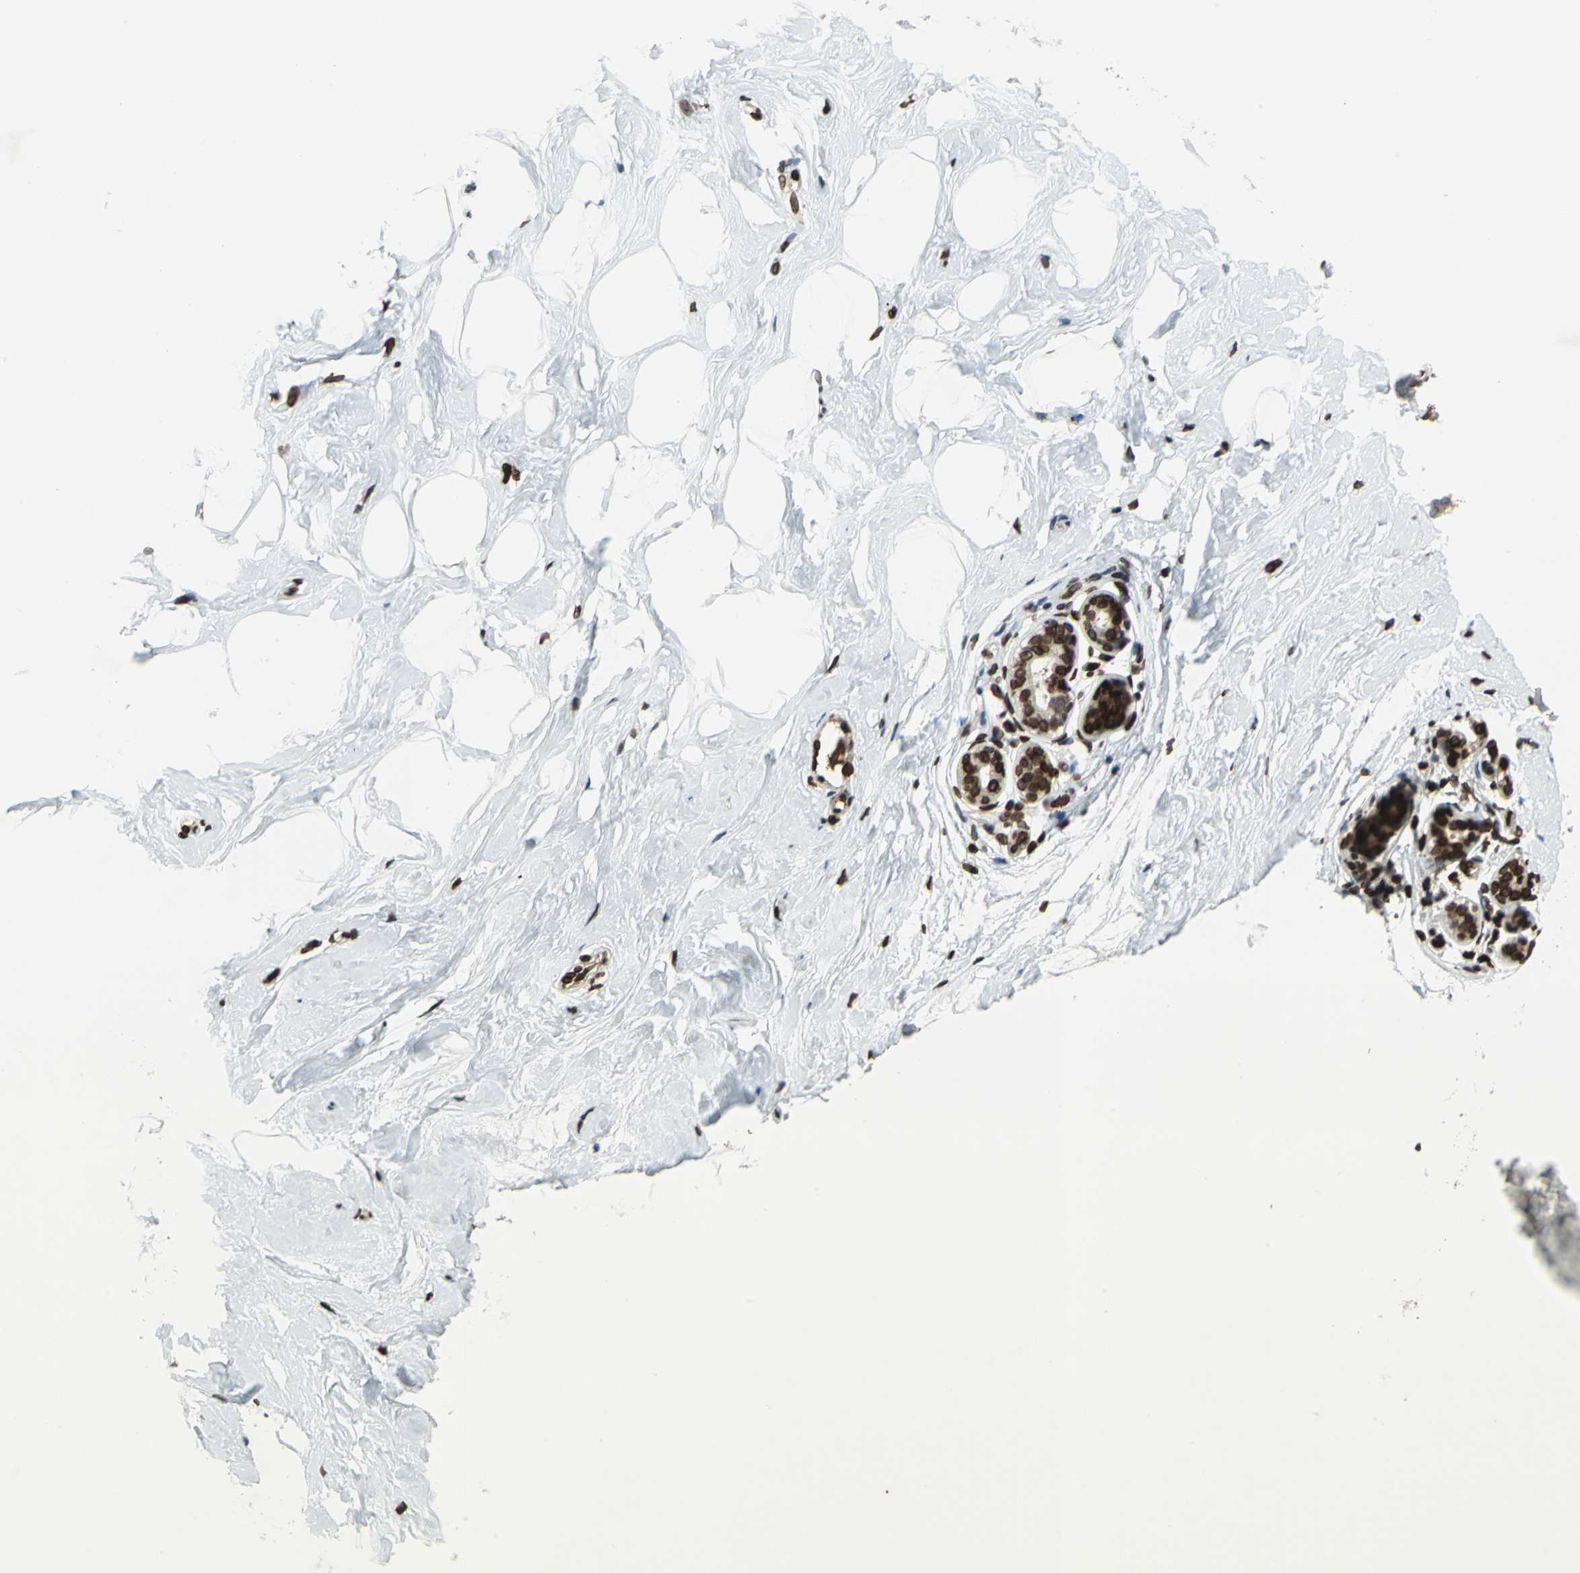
{"staining": {"intensity": "moderate", "quantity": ">75%", "location": "nuclear"}, "tissue": "breast", "cell_type": "Adipocytes", "image_type": "normal", "snomed": [{"axis": "morphology", "description": "Normal tissue, NOS"}, {"axis": "topography", "description": "Breast"}], "caption": "IHC micrograph of normal breast: human breast stained using immunohistochemistry (IHC) reveals medium levels of moderate protein expression localized specifically in the nuclear of adipocytes, appearing as a nuclear brown color.", "gene": "ISY1", "patient": {"sex": "female", "age": 23}}